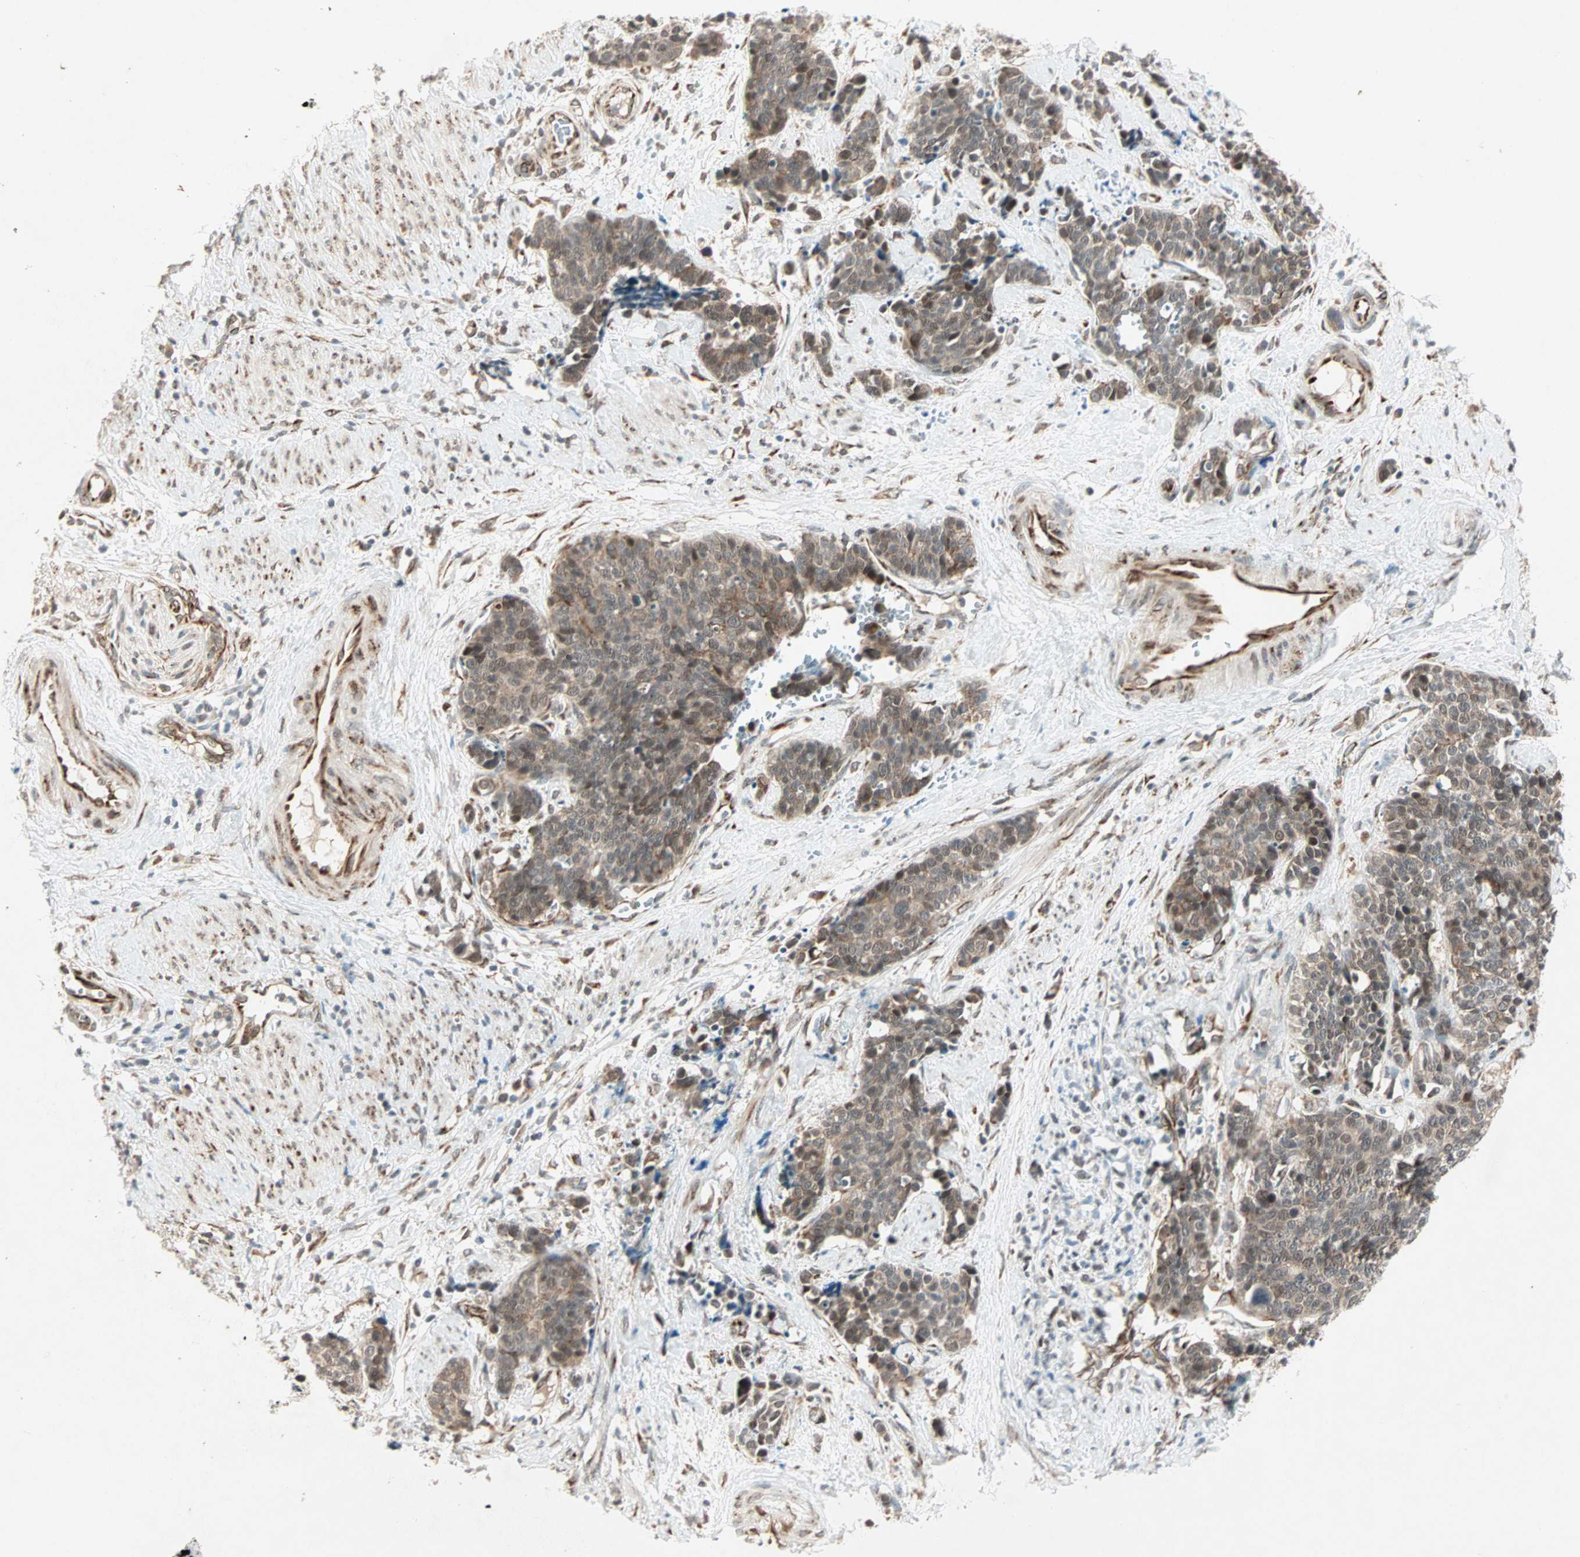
{"staining": {"intensity": "moderate", "quantity": ">75%", "location": "cytoplasmic/membranous,nuclear"}, "tissue": "cervical cancer", "cell_type": "Tumor cells", "image_type": "cancer", "snomed": [{"axis": "morphology", "description": "Squamous cell carcinoma, NOS"}, {"axis": "topography", "description": "Cervix"}], "caption": "Brown immunohistochemical staining in human cervical cancer (squamous cell carcinoma) reveals moderate cytoplasmic/membranous and nuclear expression in about >75% of tumor cells.", "gene": "ZNF37A", "patient": {"sex": "female", "age": 35}}